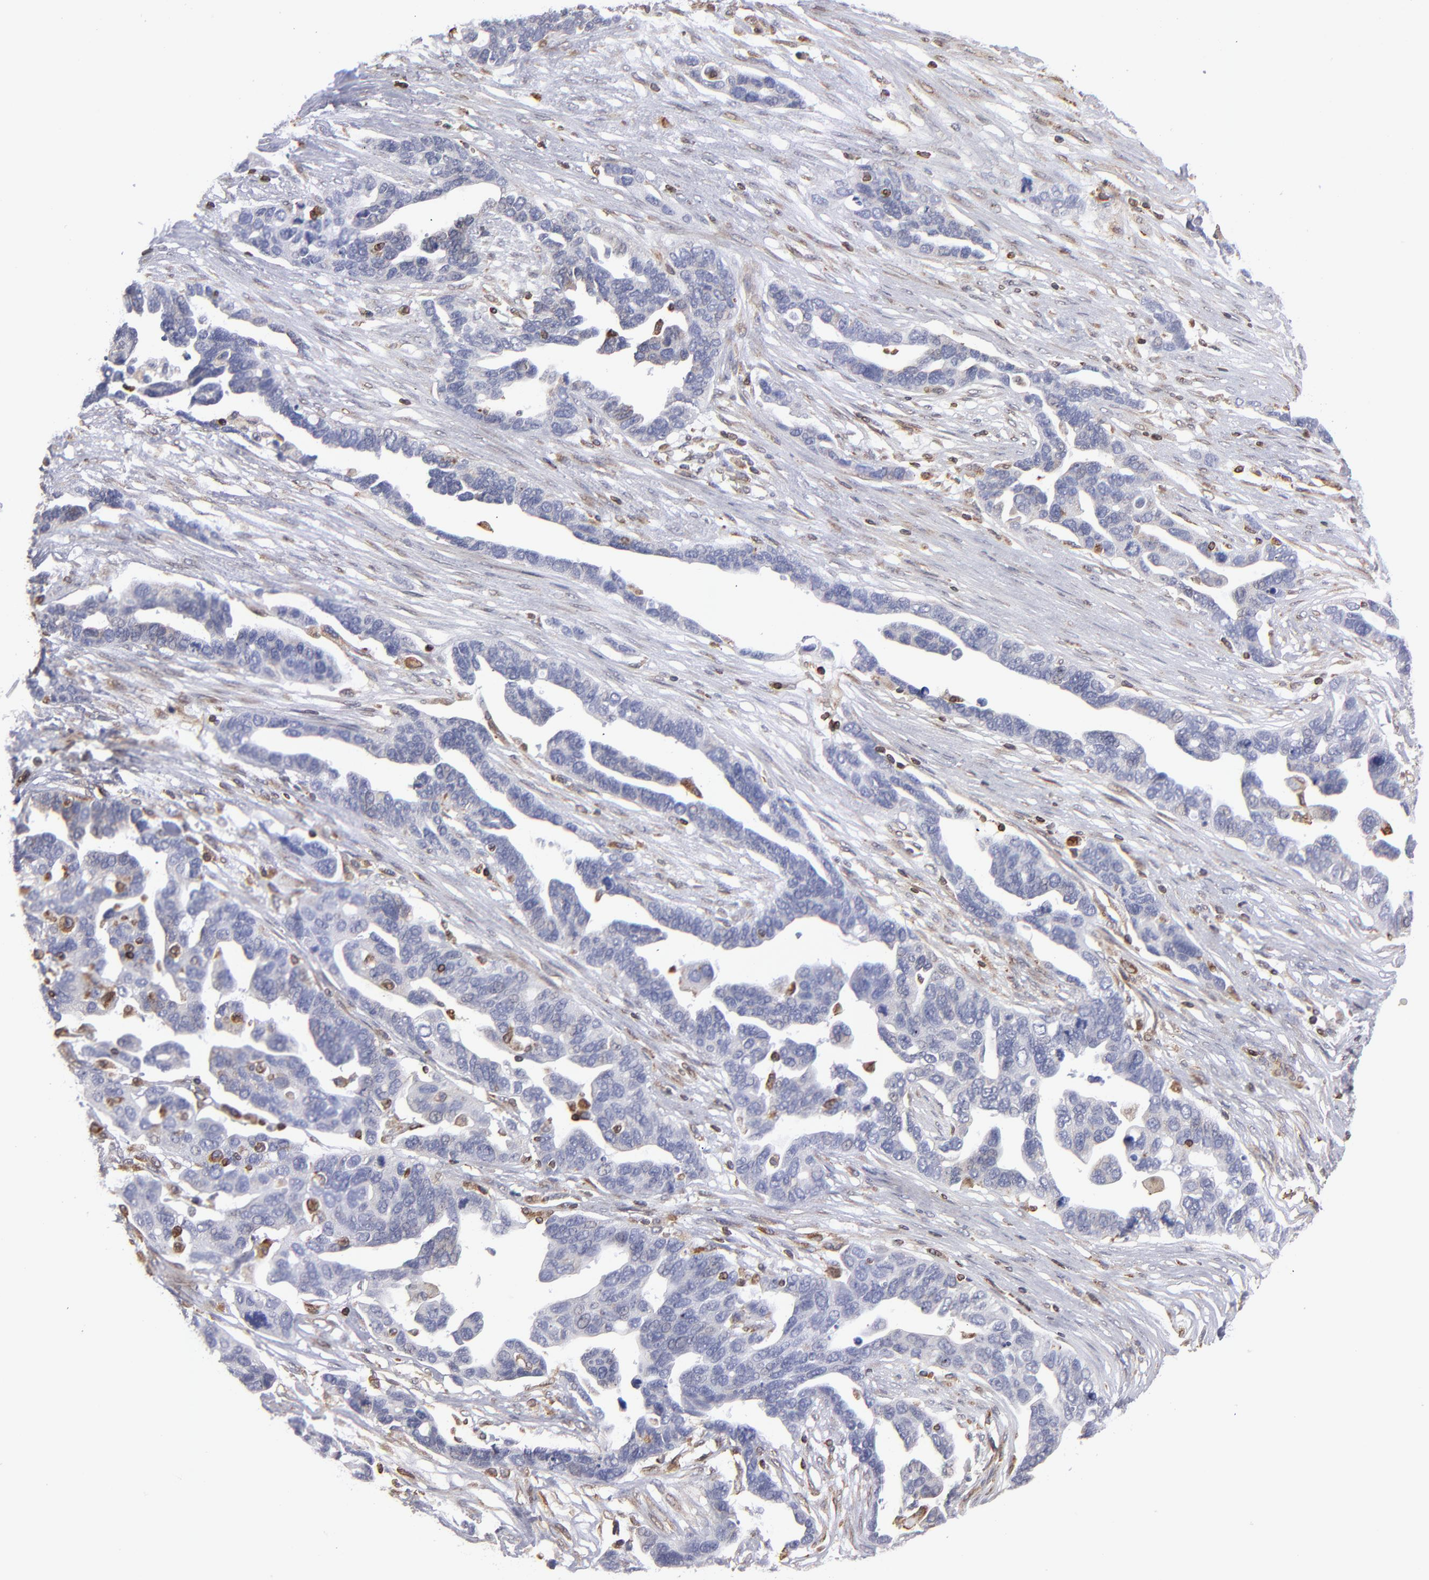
{"staining": {"intensity": "weak", "quantity": "<25%", "location": "cytoplasmic/membranous"}, "tissue": "ovarian cancer", "cell_type": "Tumor cells", "image_type": "cancer", "snomed": [{"axis": "morphology", "description": "Cystadenocarcinoma, serous, NOS"}, {"axis": "topography", "description": "Ovary"}], "caption": "A photomicrograph of human serous cystadenocarcinoma (ovarian) is negative for staining in tumor cells. The staining was performed using DAB (3,3'-diaminobenzidine) to visualize the protein expression in brown, while the nuclei were stained in blue with hematoxylin (Magnification: 20x).", "gene": "TMX1", "patient": {"sex": "female", "age": 54}}